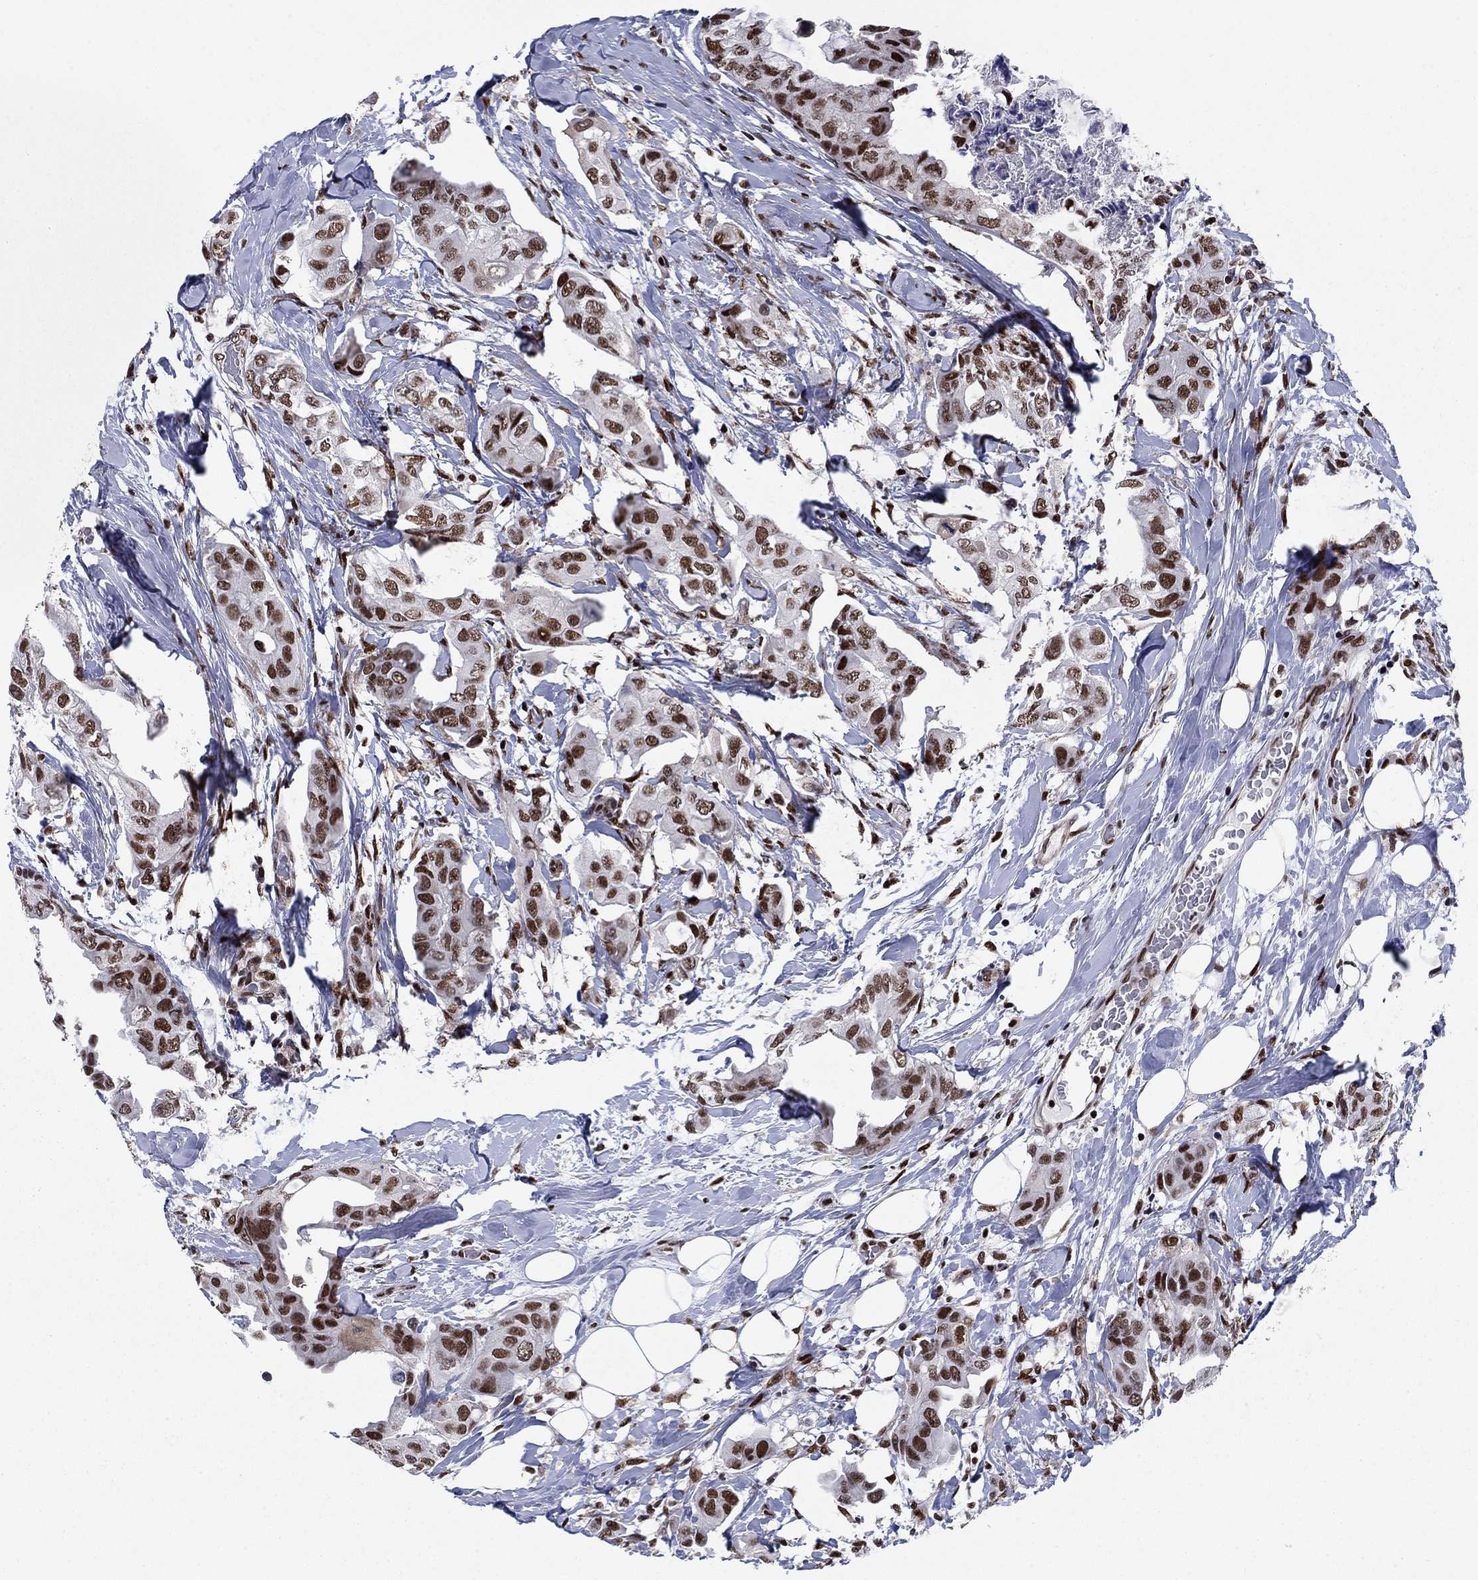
{"staining": {"intensity": "strong", "quantity": ">75%", "location": "nuclear"}, "tissue": "breast cancer", "cell_type": "Tumor cells", "image_type": "cancer", "snomed": [{"axis": "morphology", "description": "Normal tissue, NOS"}, {"axis": "morphology", "description": "Duct carcinoma"}, {"axis": "topography", "description": "Breast"}], "caption": "This is a photomicrograph of IHC staining of breast cancer (invasive ductal carcinoma), which shows strong expression in the nuclear of tumor cells.", "gene": "RPRD1B", "patient": {"sex": "female", "age": 40}}